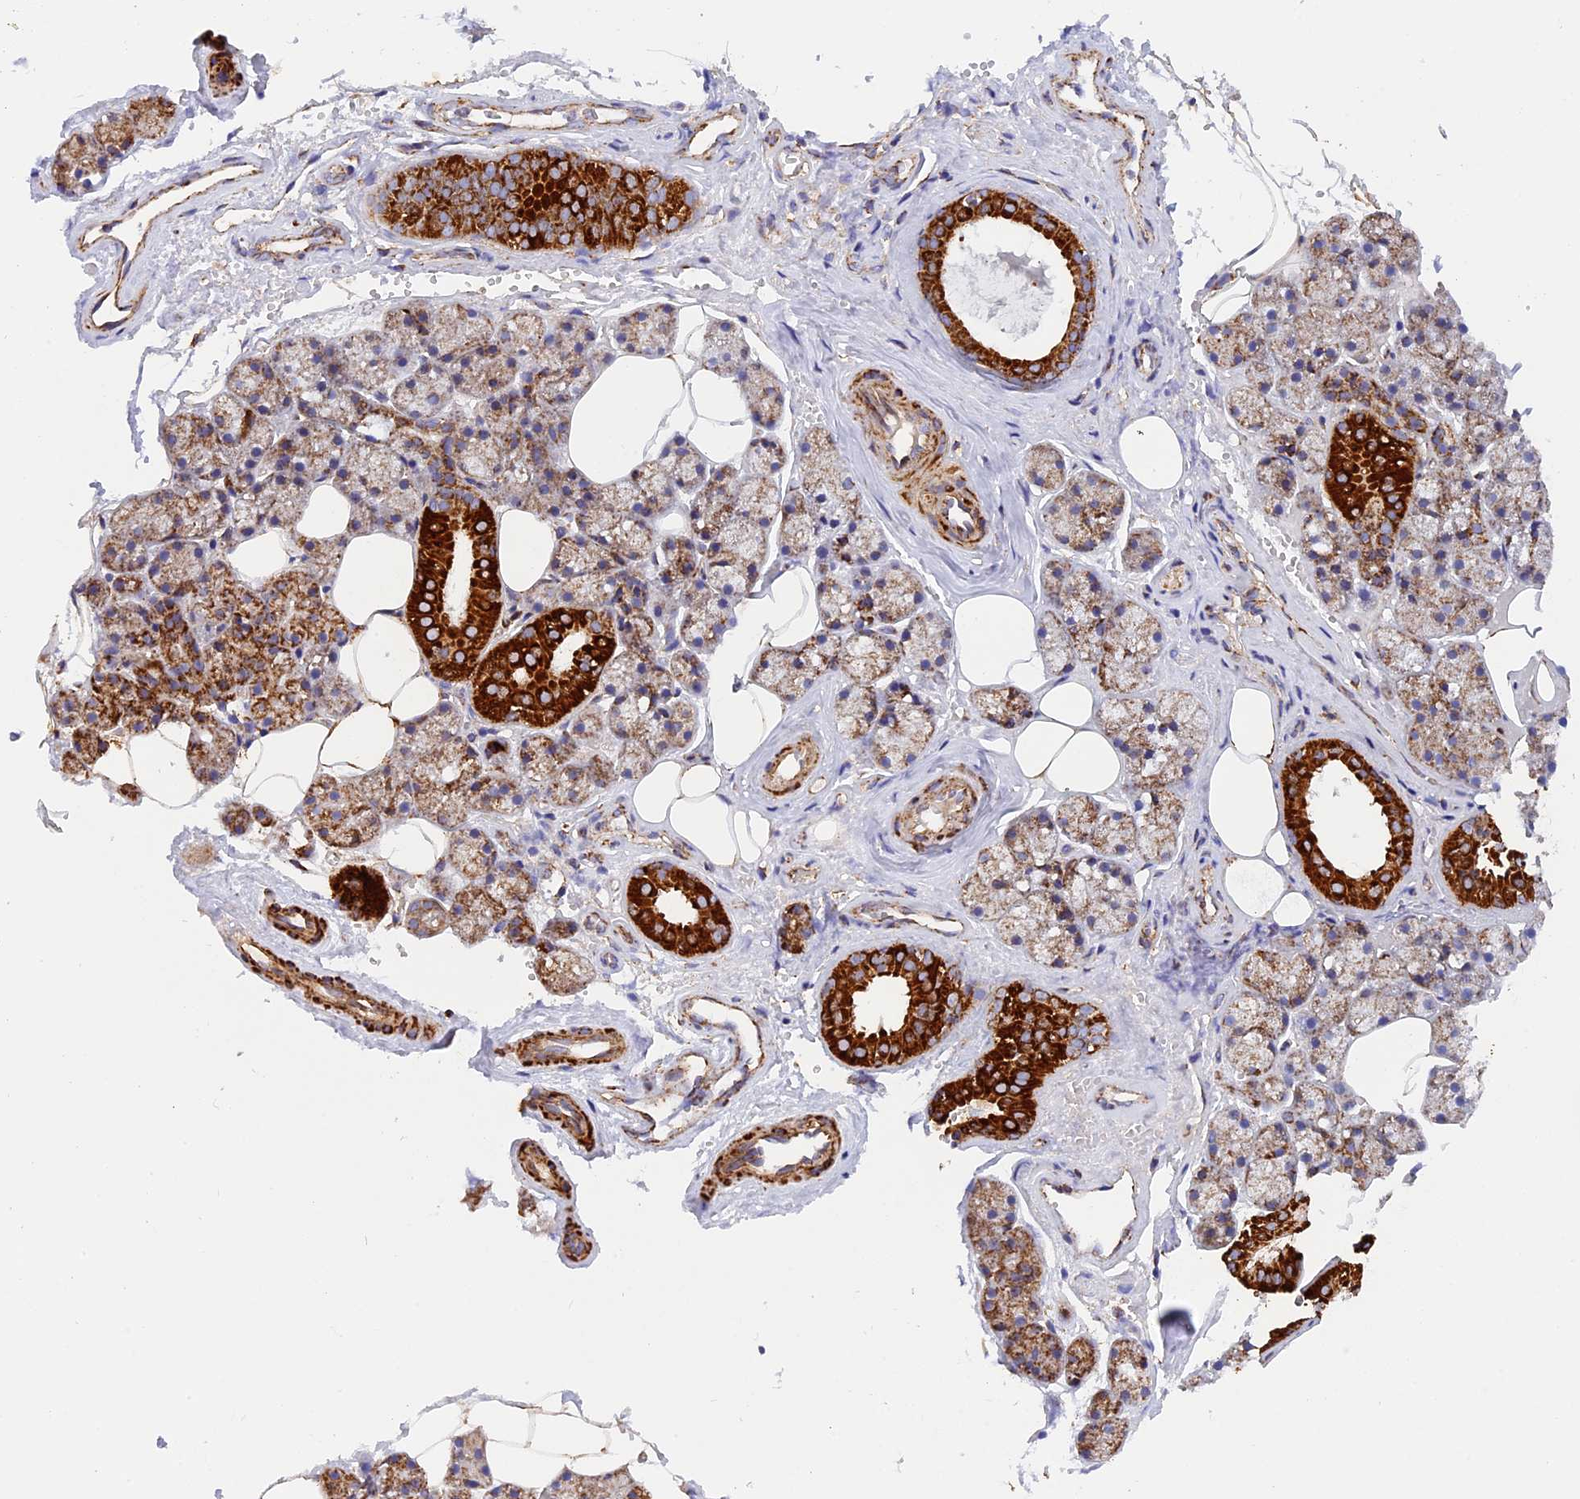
{"staining": {"intensity": "strong", "quantity": ">75%", "location": "cytoplasmic/membranous"}, "tissue": "salivary gland", "cell_type": "Glandular cells", "image_type": "normal", "snomed": [{"axis": "morphology", "description": "Normal tissue, NOS"}, {"axis": "topography", "description": "Salivary gland"}], "caption": "Protein staining of unremarkable salivary gland demonstrates strong cytoplasmic/membranous positivity in approximately >75% of glandular cells.", "gene": "UQCRB", "patient": {"sex": "male", "age": 62}}